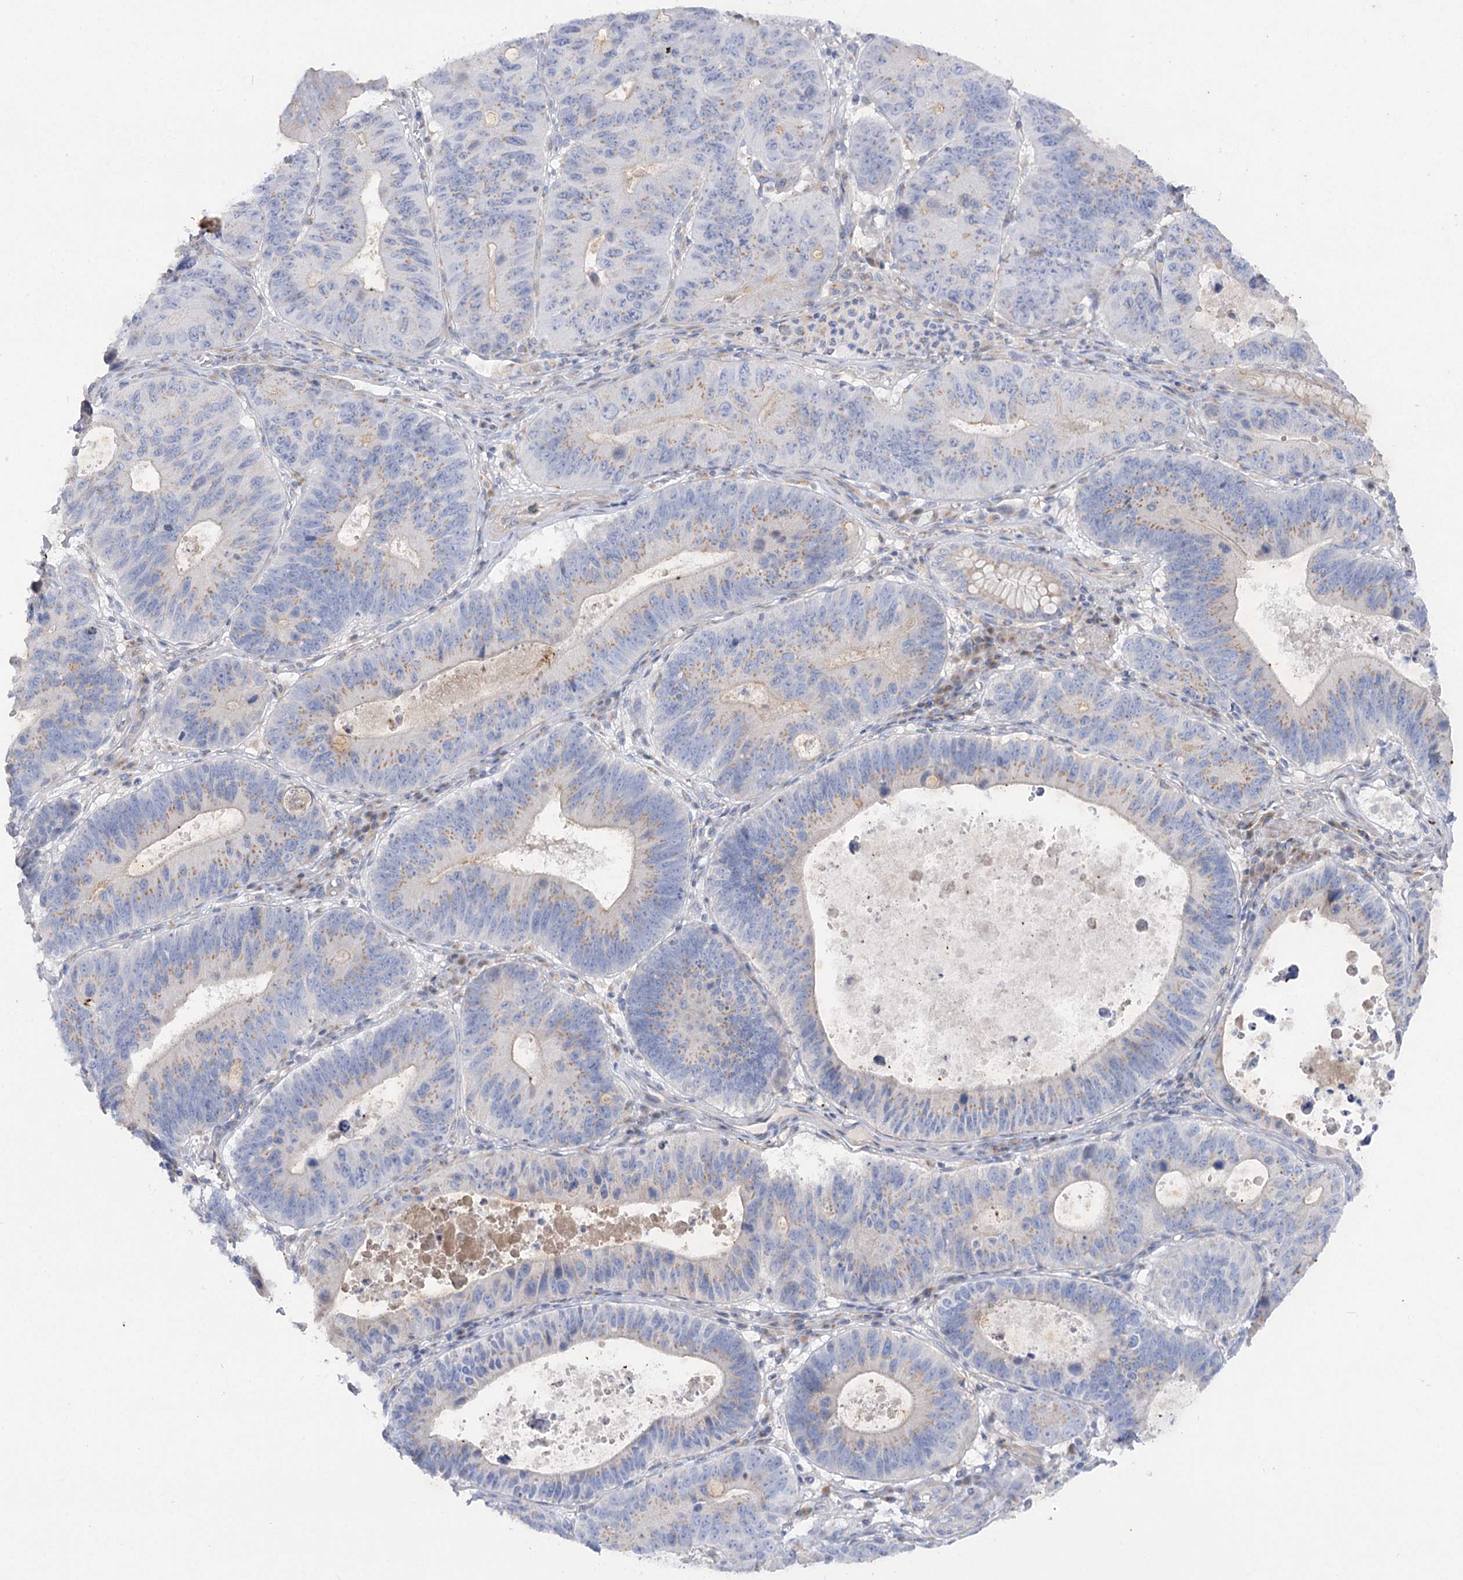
{"staining": {"intensity": "weak", "quantity": "25%-75%", "location": "cytoplasmic/membranous"}, "tissue": "stomach cancer", "cell_type": "Tumor cells", "image_type": "cancer", "snomed": [{"axis": "morphology", "description": "Adenocarcinoma, NOS"}, {"axis": "topography", "description": "Stomach"}], "caption": "Brown immunohistochemical staining in human stomach cancer (adenocarcinoma) reveals weak cytoplasmic/membranous expression in about 25%-75% of tumor cells.", "gene": "GBF1", "patient": {"sex": "male", "age": 59}}